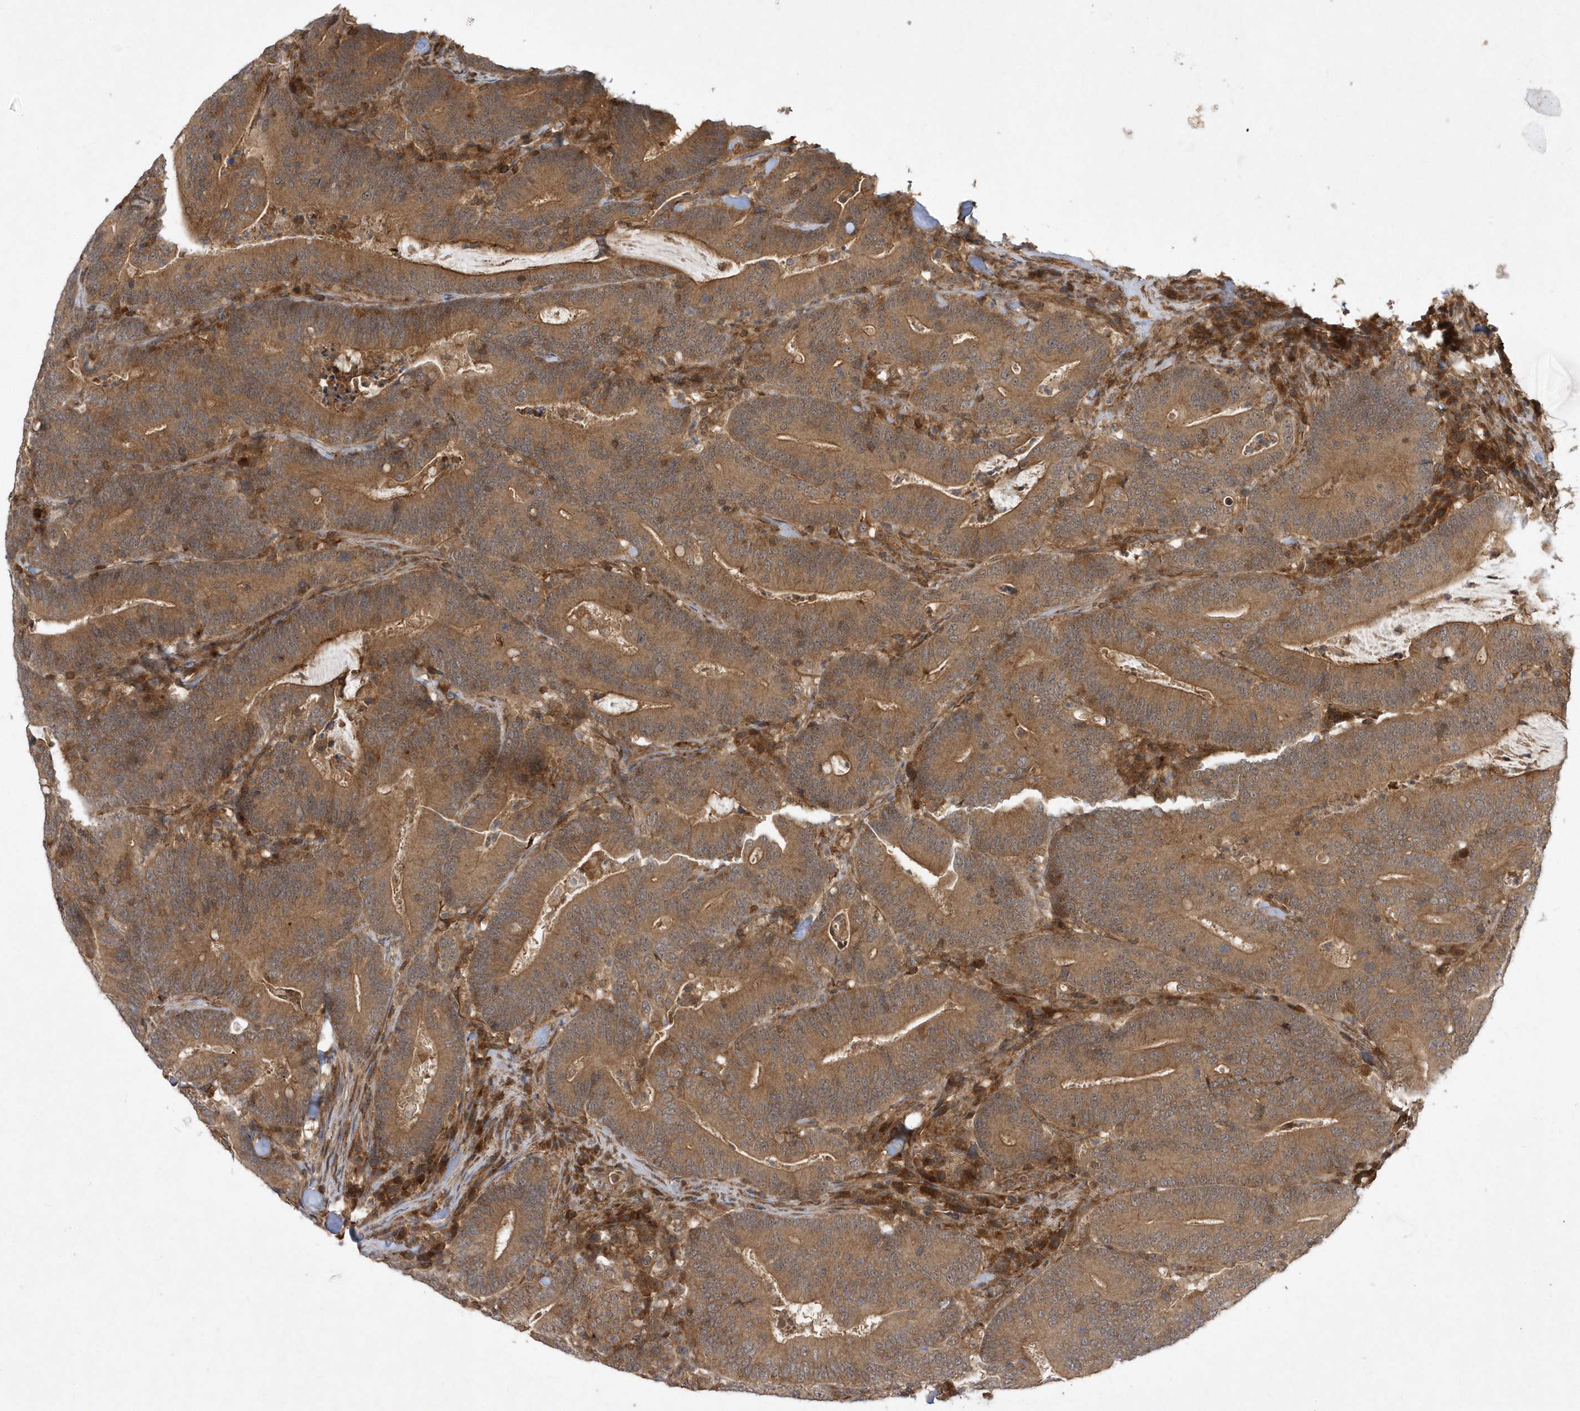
{"staining": {"intensity": "moderate", "quantity": ">75%", "location": "cytoplasmic/membranous,nuclear"}, "tissue": "colorectal cancer", "cell_type": "Tumor cells", "image_type": "cancer", "snomed": [{"axis": "morphology", "description": "Adenocarcinoma, NOS"}, {"axis": "topography", "description": "Colon"}], "caption": "Moderate cytoplasmic/membranous and nuclear positivity is appreciated in approximately >75% of tumor cells in colorectal cancer (adenocarcinoma). The staining is performed using DAB (3,3'-diaminobenzidine) brown chromogen to label protein expression. The nuclei are counter-stained blue using hematoxylin.", "gene": "GFM2", "patient": {"sex": "female", "age": 66}}